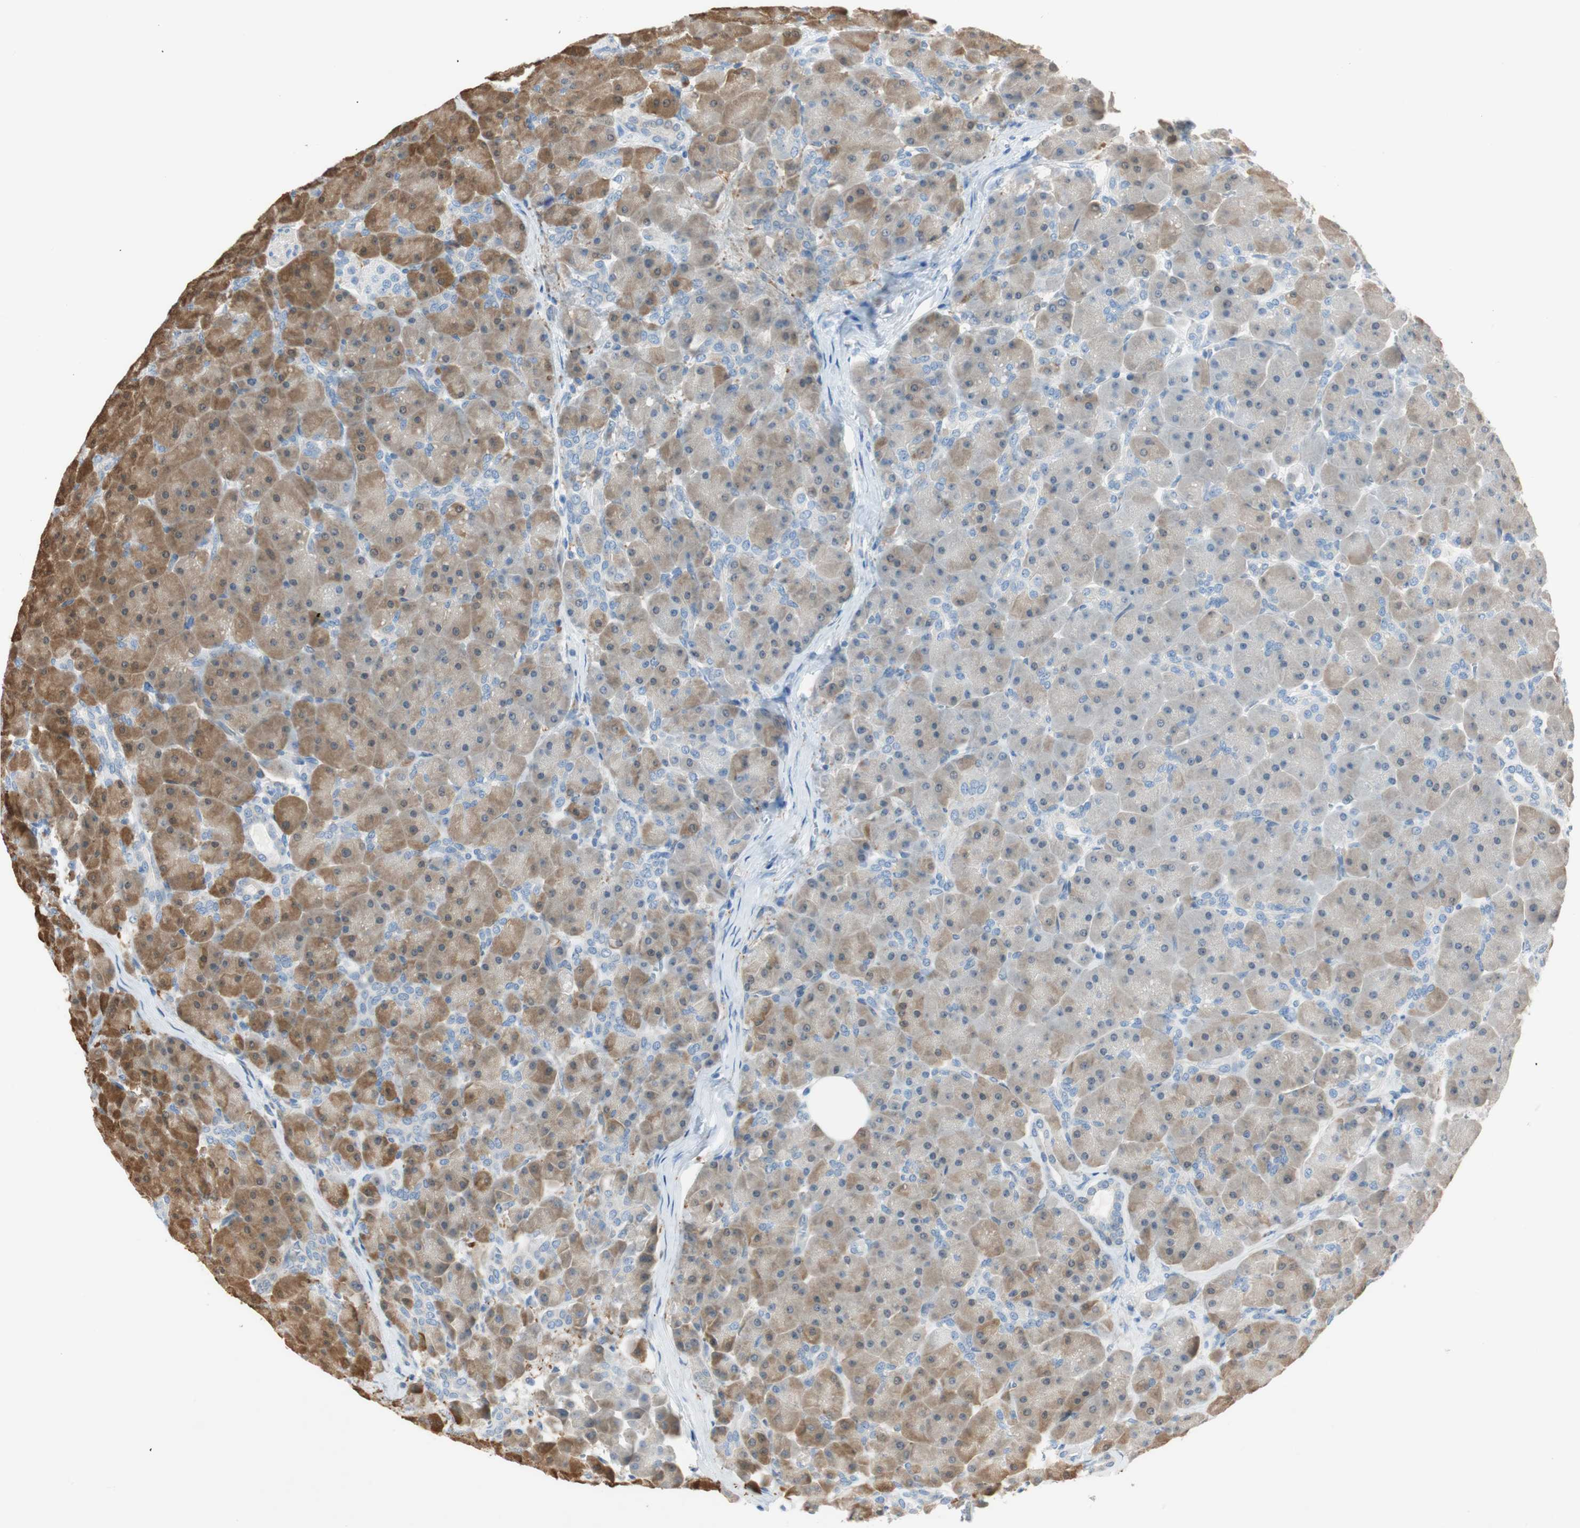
{"staining": {"intensity": "moderate", "quantity": ">75%", "location": "cytoplasmic/membranous"}, "tissue": "pancreas", "cell_type": "Exocrine glandular cells", "image_type": "normal", "snomed": [{"axis": "morphology", "description": "Normal tissue, NOS"}, {"axis": "topography", "description": "Pancreas"}], "caption": "A brown stain labels moderate cytoplasmic/membranous expression of a protein in exocrine glandular cells of benign pancreas. (DAB = brown stain, brightfield microscopy at high magnification).", "gene": "CDK3", "patient": {"sex": "male", "age": 66}}